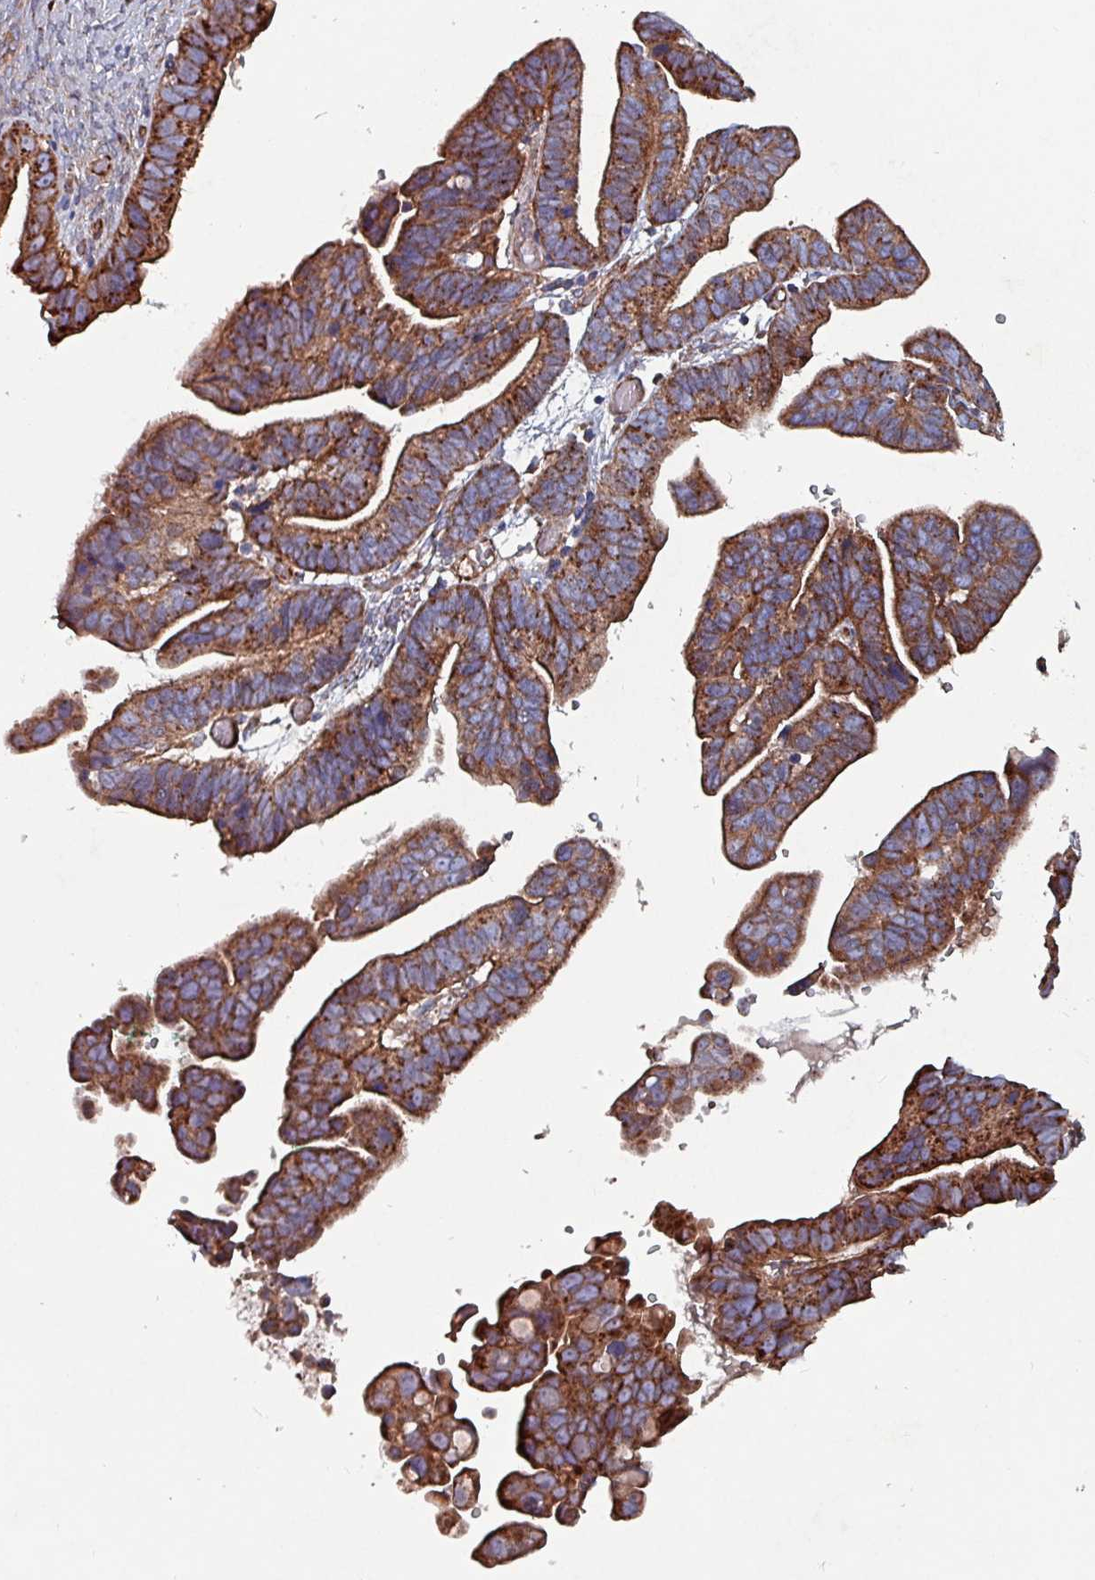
{"staining": {"intensity": "strong", "quantity": ">75%", "location": "cytoplasmic/membranous"}, "tissue": "ovarian cancer", "cell_type": "Tumor cells", "image_type": "cancer", "snomed": [{"axis": "morphology", "description": "Cystadenocarcinoma, serous, NOS"}, {"axis": "topography", "description": "Ovary"}], "caption": "The micrograph displays immunohistochemical staining of ovarian serous cystadenocarcinoma. There is strong cytoplasmic/membranous expression is seen in about >75% of tumor cells.", "gene": "ANO10", "patient": {"sex": "female", "age": 56}}